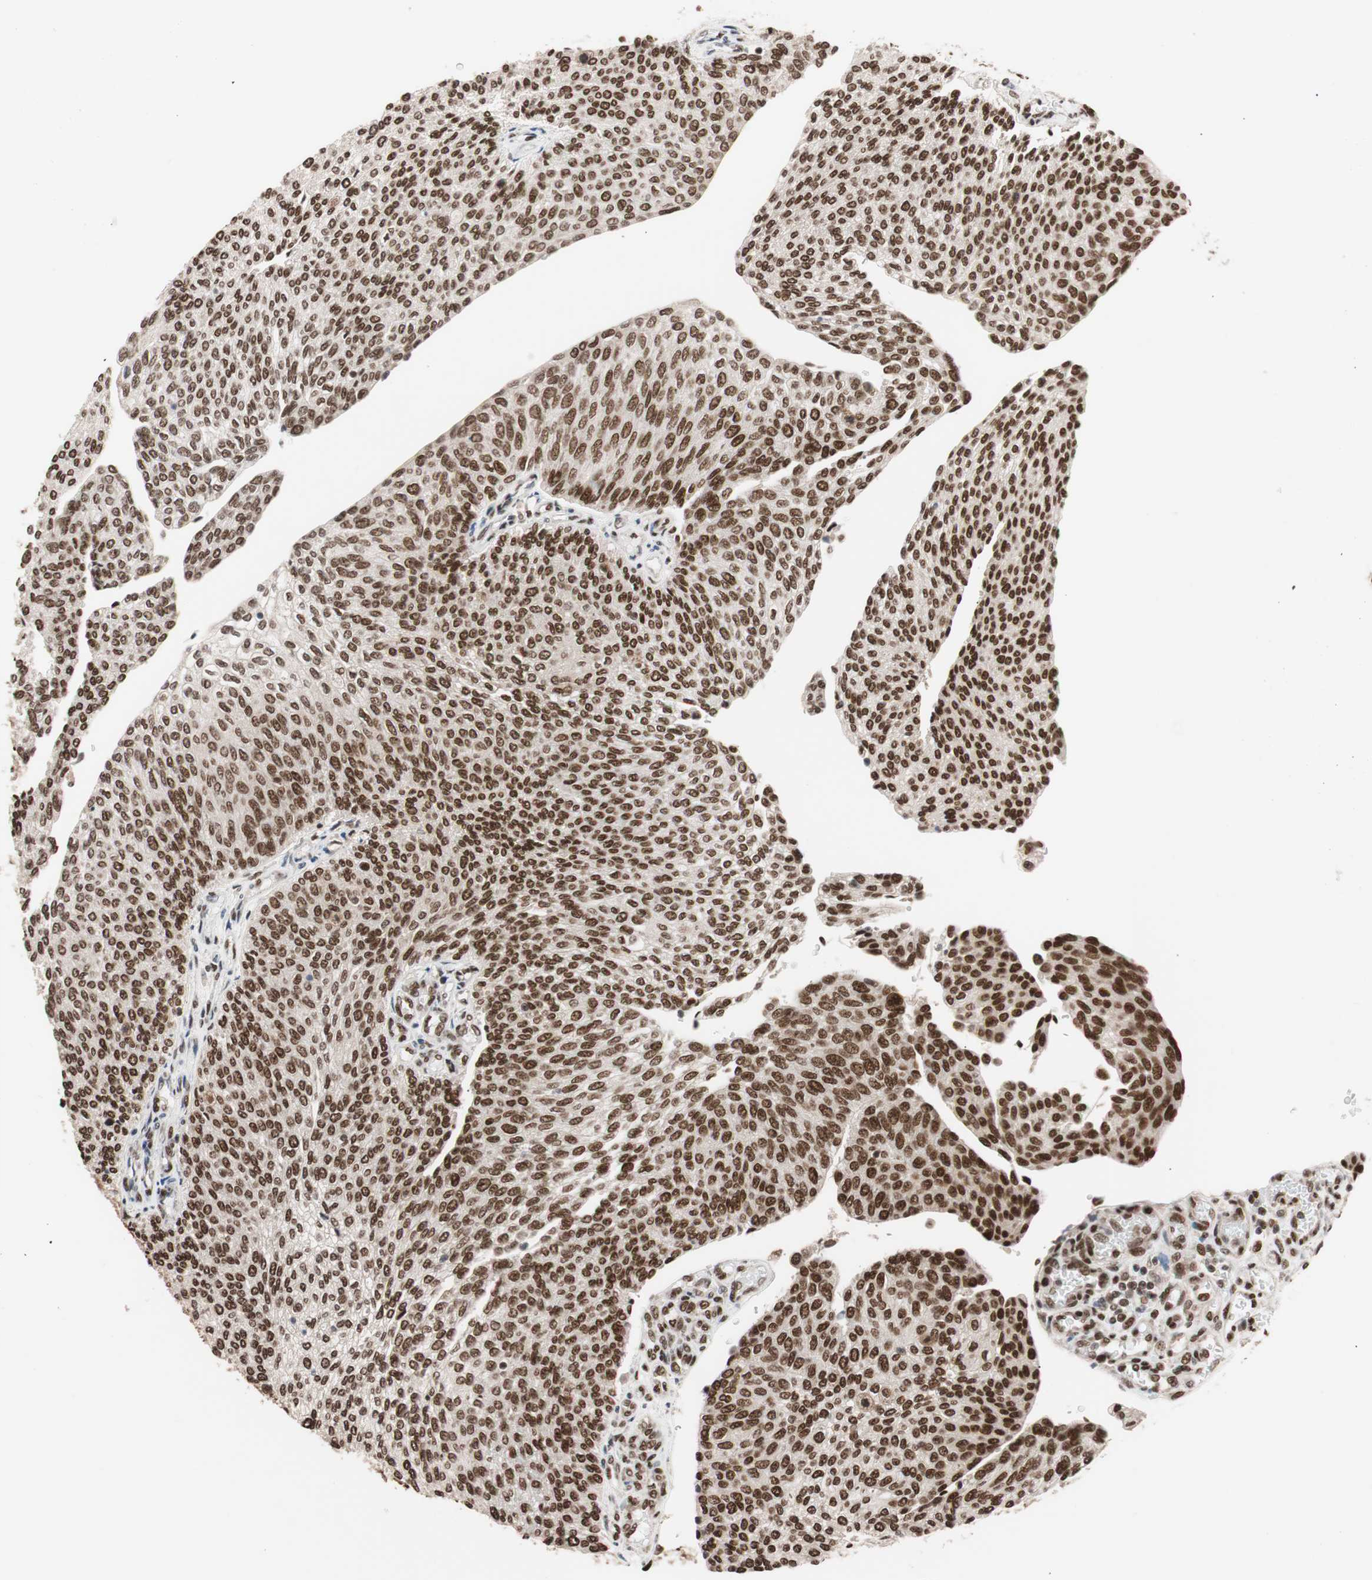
{"staining": {"intensity": "strong", "quantity": ">75%", "location": "nuclear"}, "tissue": "urothelial cancer", "cell_type": "Tumor cells", "image_type": "cancer", "snomed": [{"axis": "morphology", "description": "Urothelial carcinoma, Low grade"}, {"axis": "topography", "description": "Urinary bladder"}], "caption": "Human urothelial cancer stained for a protein (brown) reveals strong nuclear positive staining in approximately >75% of tumor cells.", "gene": "CHAMP1", "patient": {"sex": "female", "age": 79}}